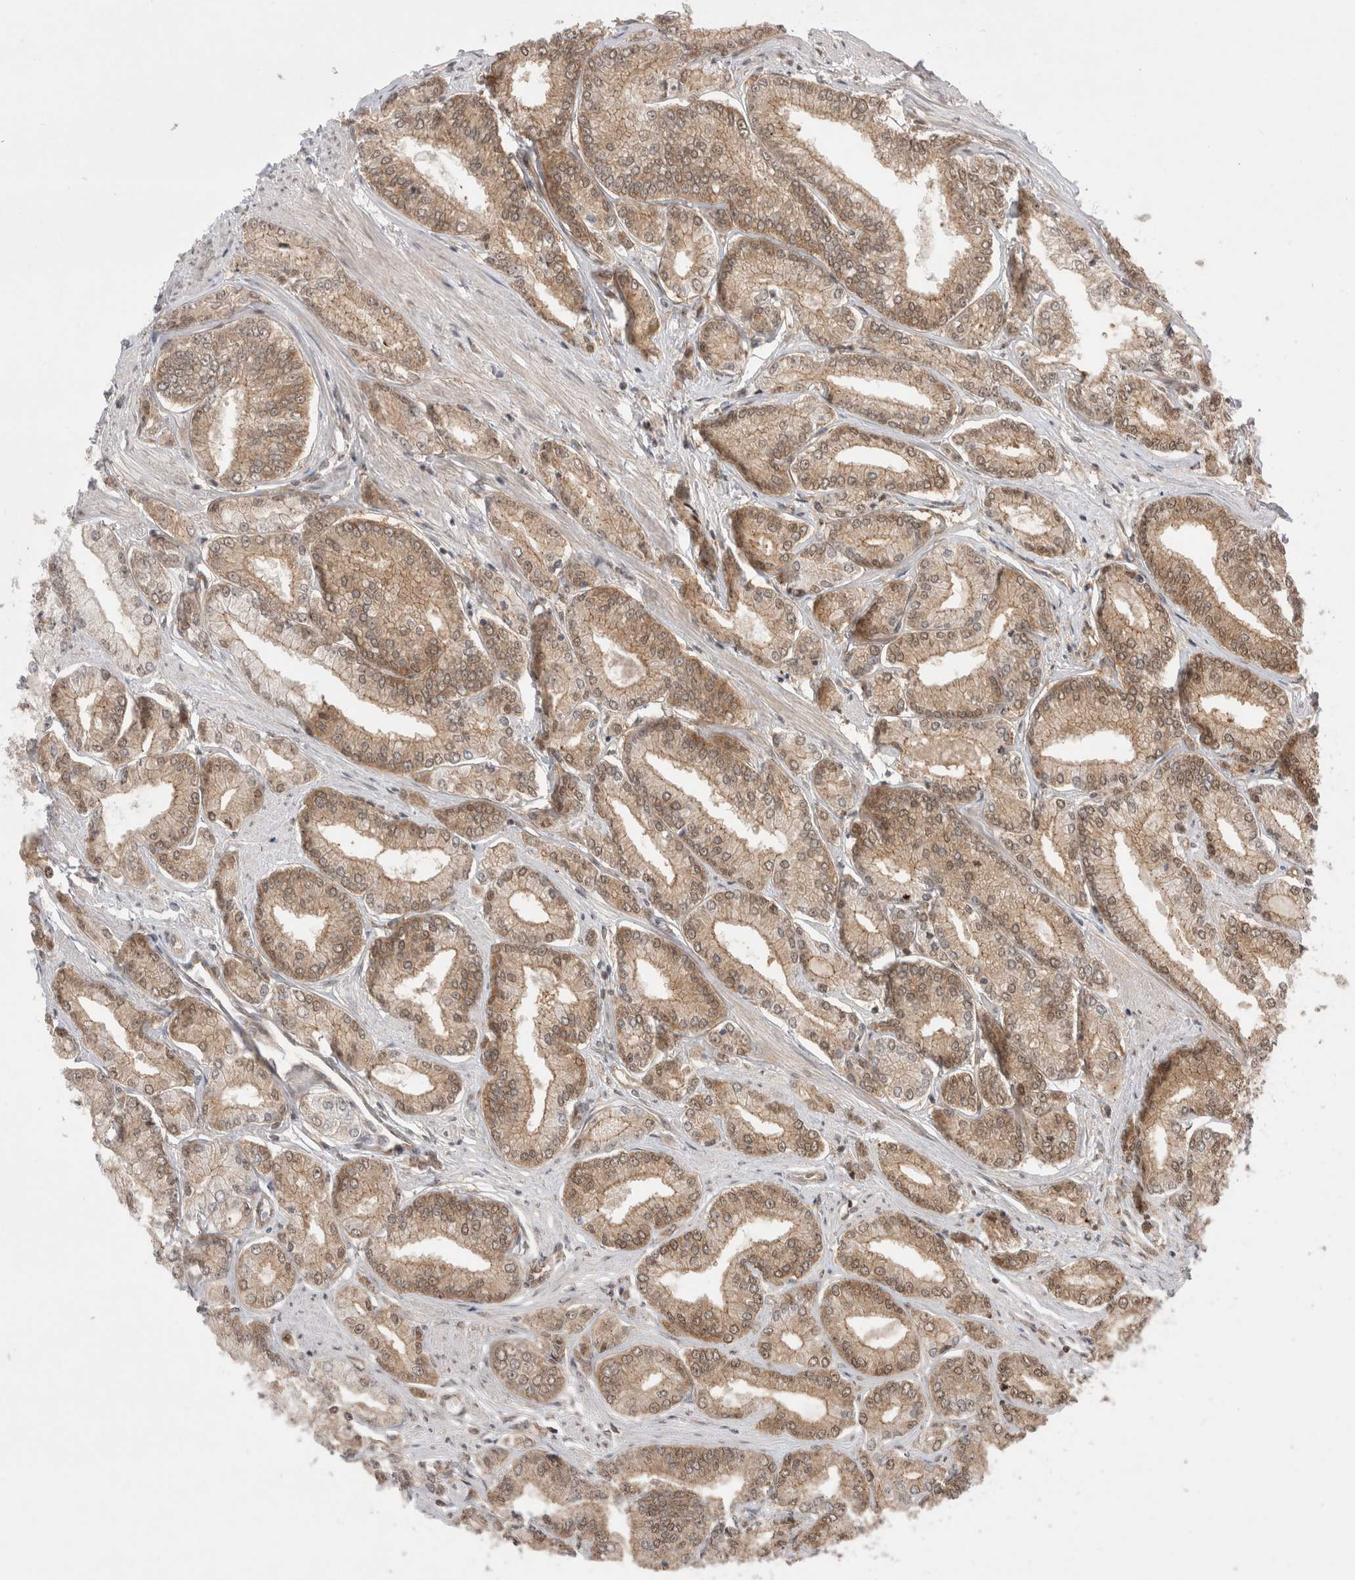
{"staining": {"intensity": "moderate", "quantity": ">75%", "location": "cytoplasmic/membranous"}, "tissue": "prostate cancer", "cell_type": "Tumor cells", "image_type": "cancer", "snomed": [{"axis": "morphology", "description": "Adenocarcinoma, Low grade"}, {"axis": "topography", "description": "Prostate"}], "caption": "Low-grade adenocarcinoma (prostate) tissue reveals moderate cytoplasmic/membranous positivity in about >75% of tumor cells, visualized by immunohistochemistry.", "gene": "WIPF2", "patient": {"sex": "male", "age": 52}}